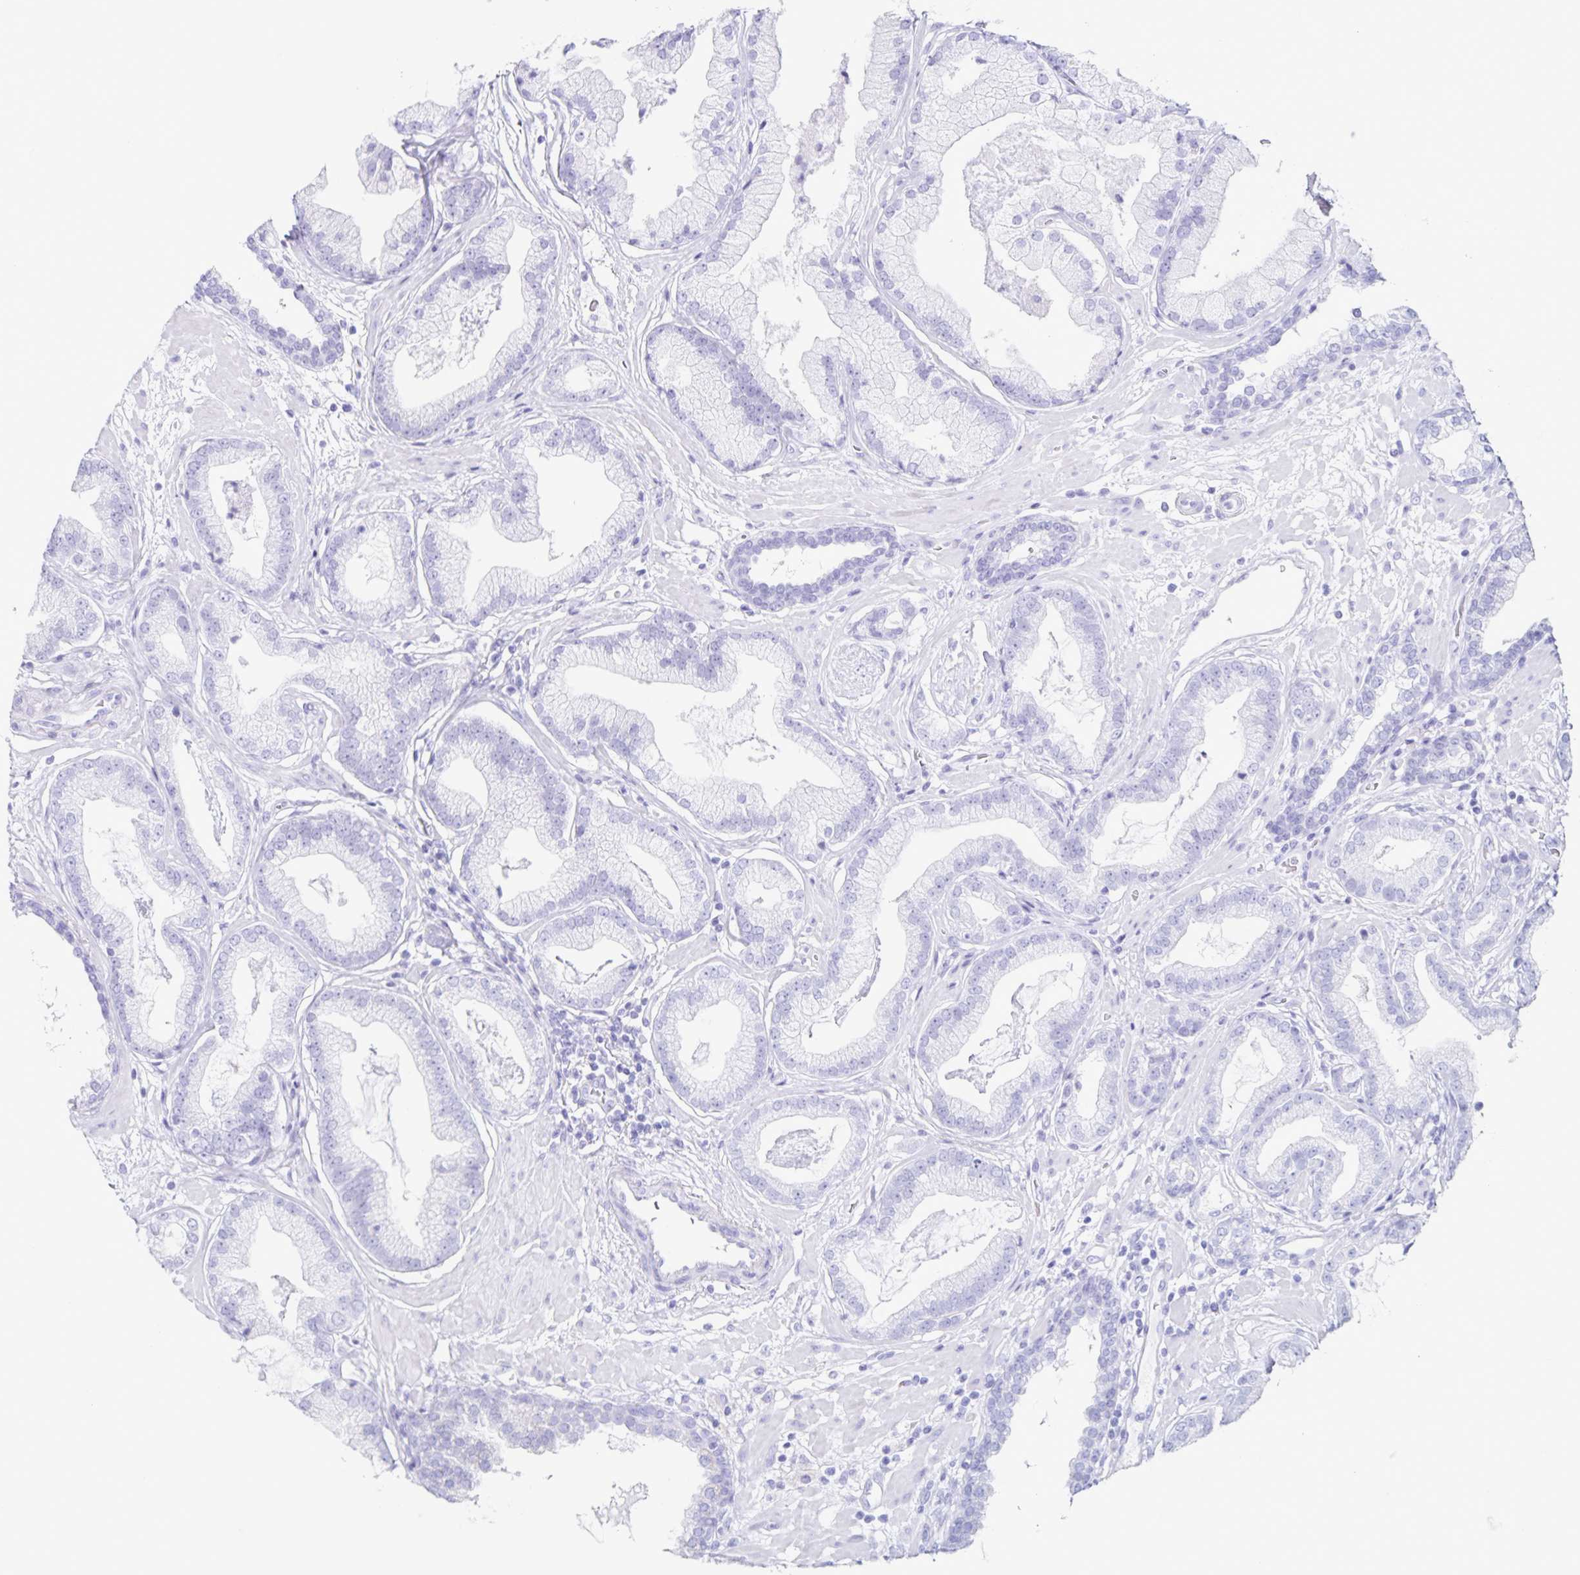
{"staining": {"intensity": "negative", "quantity": "none", "location": "none"}, "tissue": "prostate cancer", "cell_type": "Tumor cells", "image_type": "cancer", "snomed": [{"axis": "morphology", "description": "Adenocarcinoma, Low grade"}, {"axis": "topography", "description": "Prostate"}], "caption": "A photomicrograph of prostate cancer stained for a protein exhibits no brown staining in tumor cells.", "gene": "C12orf56", "patient": {"sex": "male", "age": 62}}